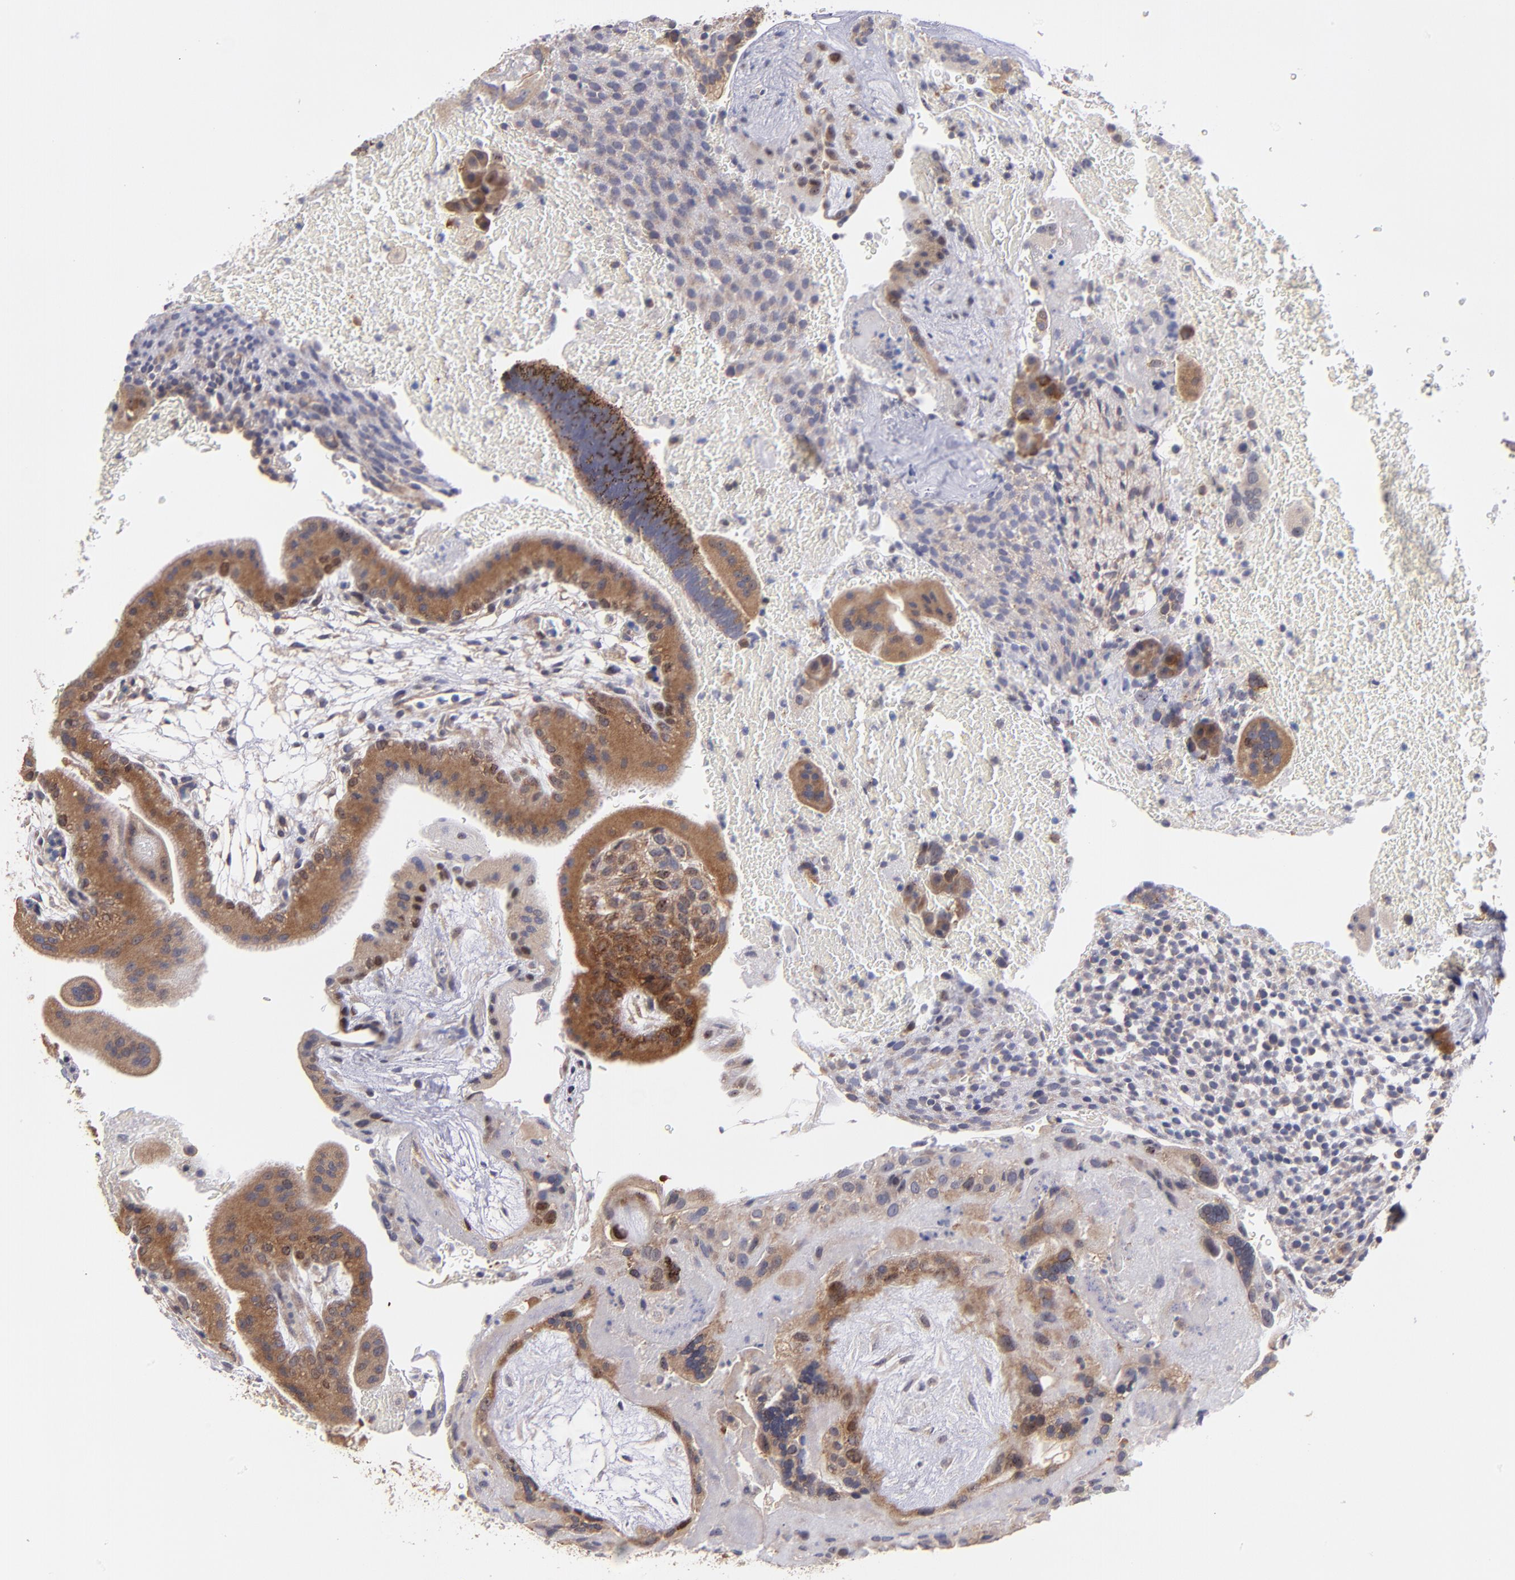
{"staining": {"intensity": "negative", "quantity": "none", "location": "none"}, "tissue": "placenta", "cell_type": "Decidual cells", "image_type": "normal", "snomed": [{"axis": "morphology", "description": "Normal tissue, NOS"}, {"axis": "topography", "description": "Placenta"}], "caption": "DAB (3,3'-diaminobenzidine) immunohistochemical staining of unremarkable placenta displays no significant expression in decidual cells. (DAB immunohistochemistry (IHC) with hematoxylin counter stain).", "gene": "EIF3L", "patient": {"sex": "female", "age": 19}}